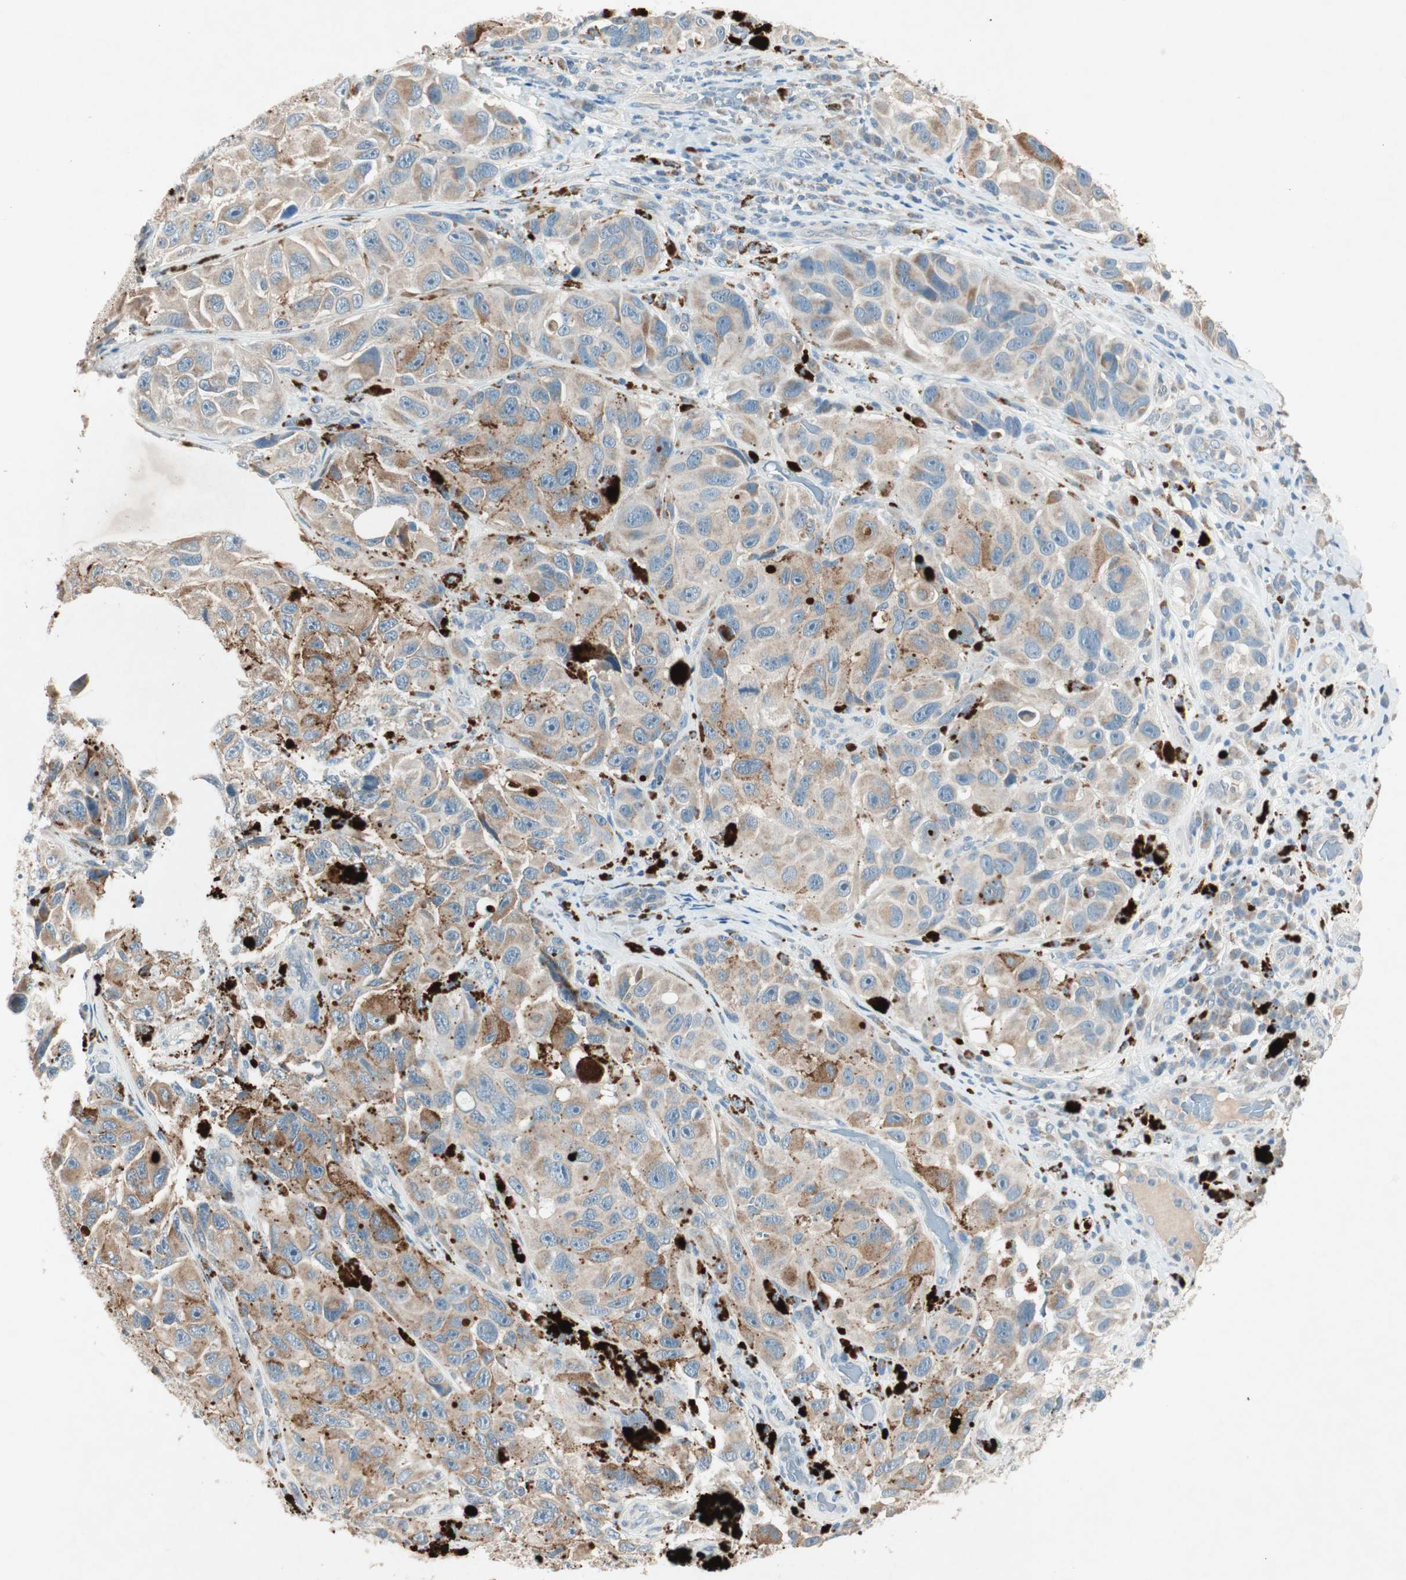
{"staining": {"intensity": "moderate", "quantity": "25%-75%", "location": "cytoplasmic/membranous"}, "tissue": "melanoma", "cell_type": "Tumor cells", "image_type": "cancer", "snomed": [{"axis": "morphology", "description": "Malignant melanoma, NOS"}, {"axis": "topography", "description": "Skin"}], "caption": "Immunohistochemistry (DAB) staining of melanoma exhibits moderate cytoplasmic/membranous protein expression in about 25%-75% of tumor cells. The staining is performed using DAB (3,3'-diaminobenzidine) brown chromogen to label protein expression. The nuclei are counter-stained blue using hematoxylin.", "gene": "NKAIN1", "patient": {"sex": "female", "age": 73}}